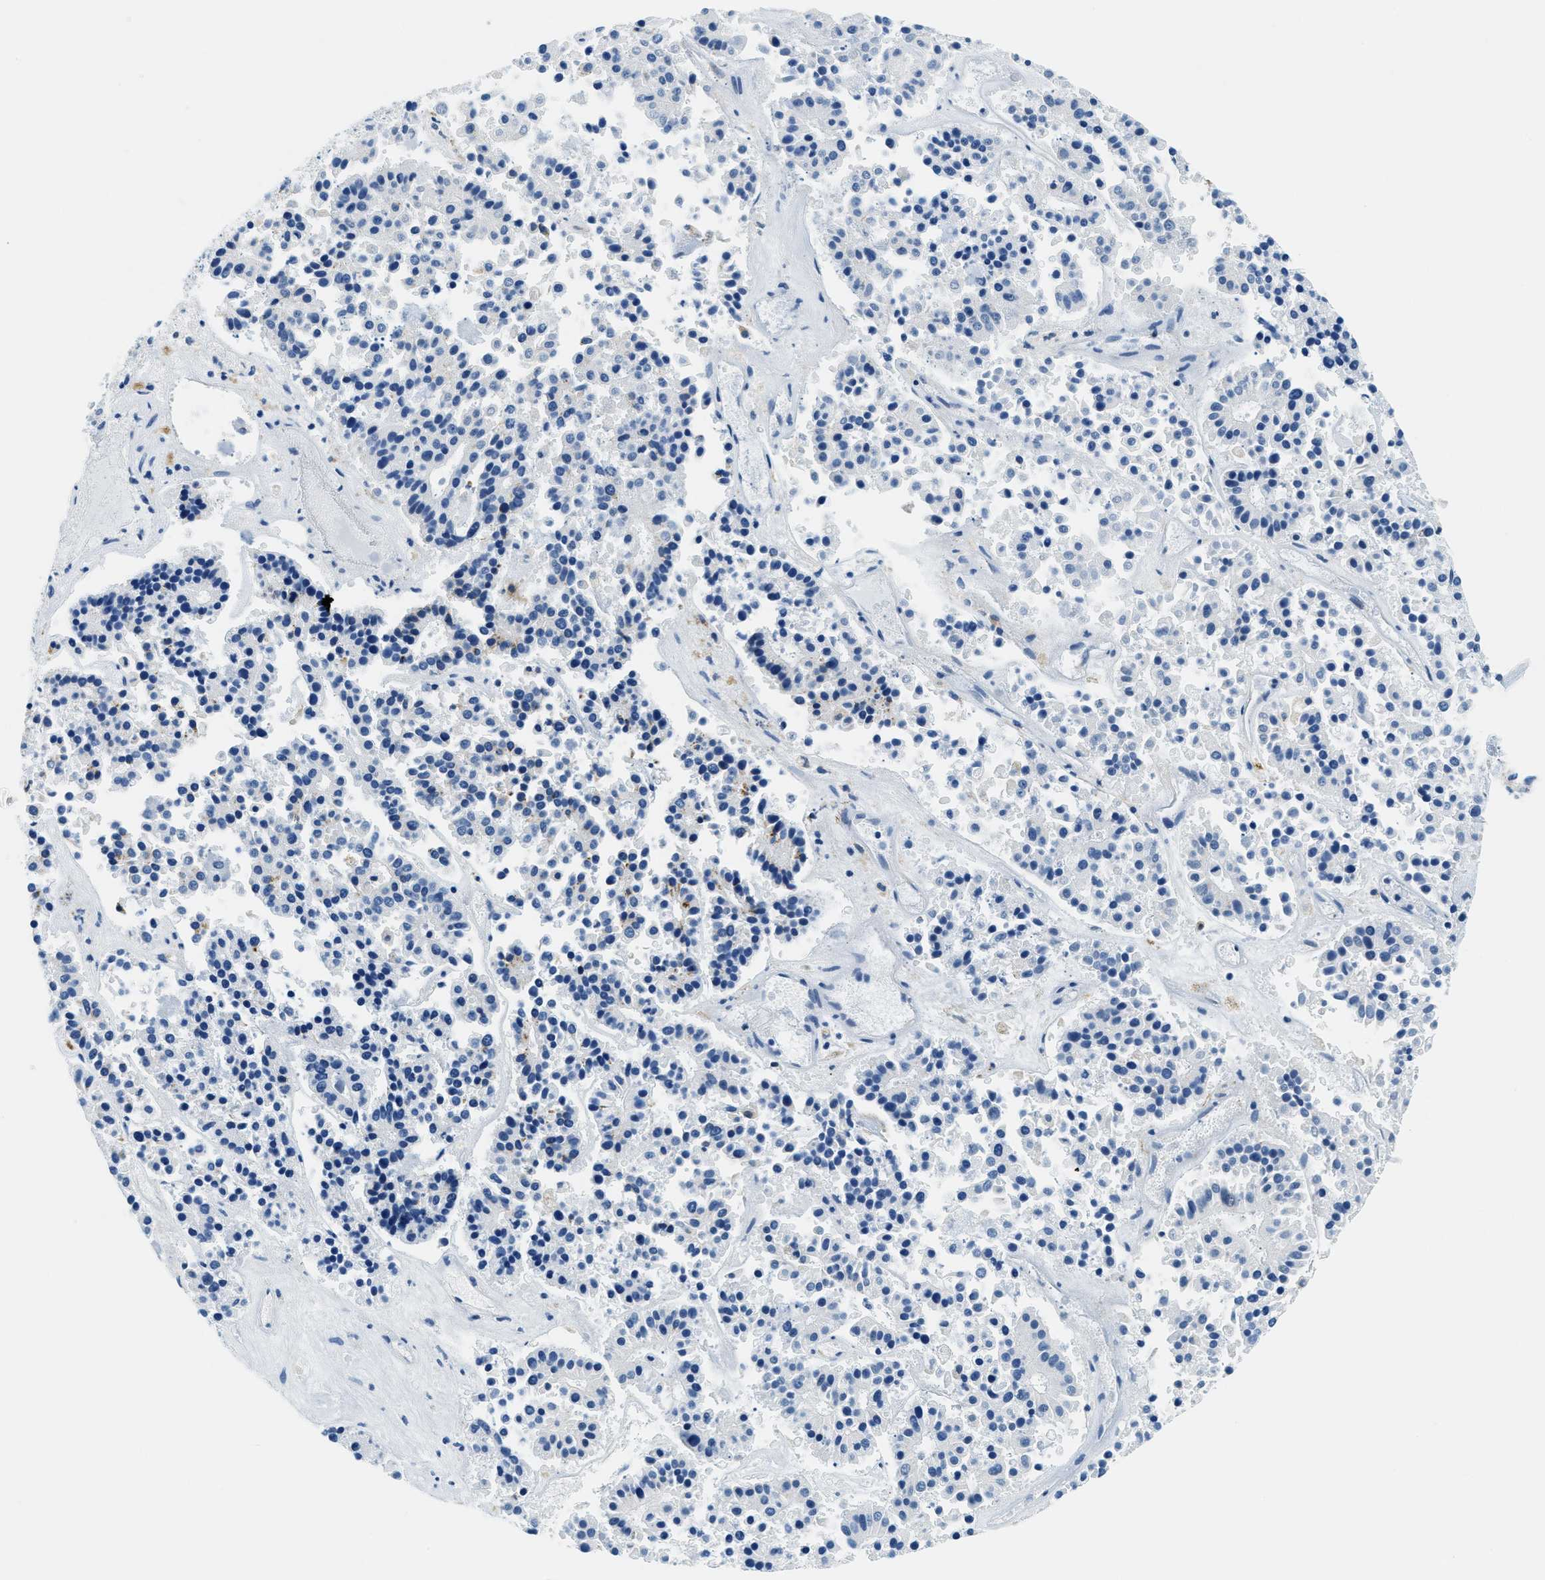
{"staining": {"intensity": "negative", "quantity": "none", "location": "none"}, "tissue": "pancreatic cancer", "cell_type": "Tumor cells", "image_type": "cancer", "snomed": [{"axis": "morphology", "description": "Adenocarcinoma, NOS"}, {"axis": "topography", "description": "Pancreas"}], "caption": "This is a micrograph of immunohistochemistry (IHC) staining of adenocarcinoma (pancreatic), which shows no staining in tumor cells.", "gene": "GNS", "patient": {"sex": "male", "age": 50}}